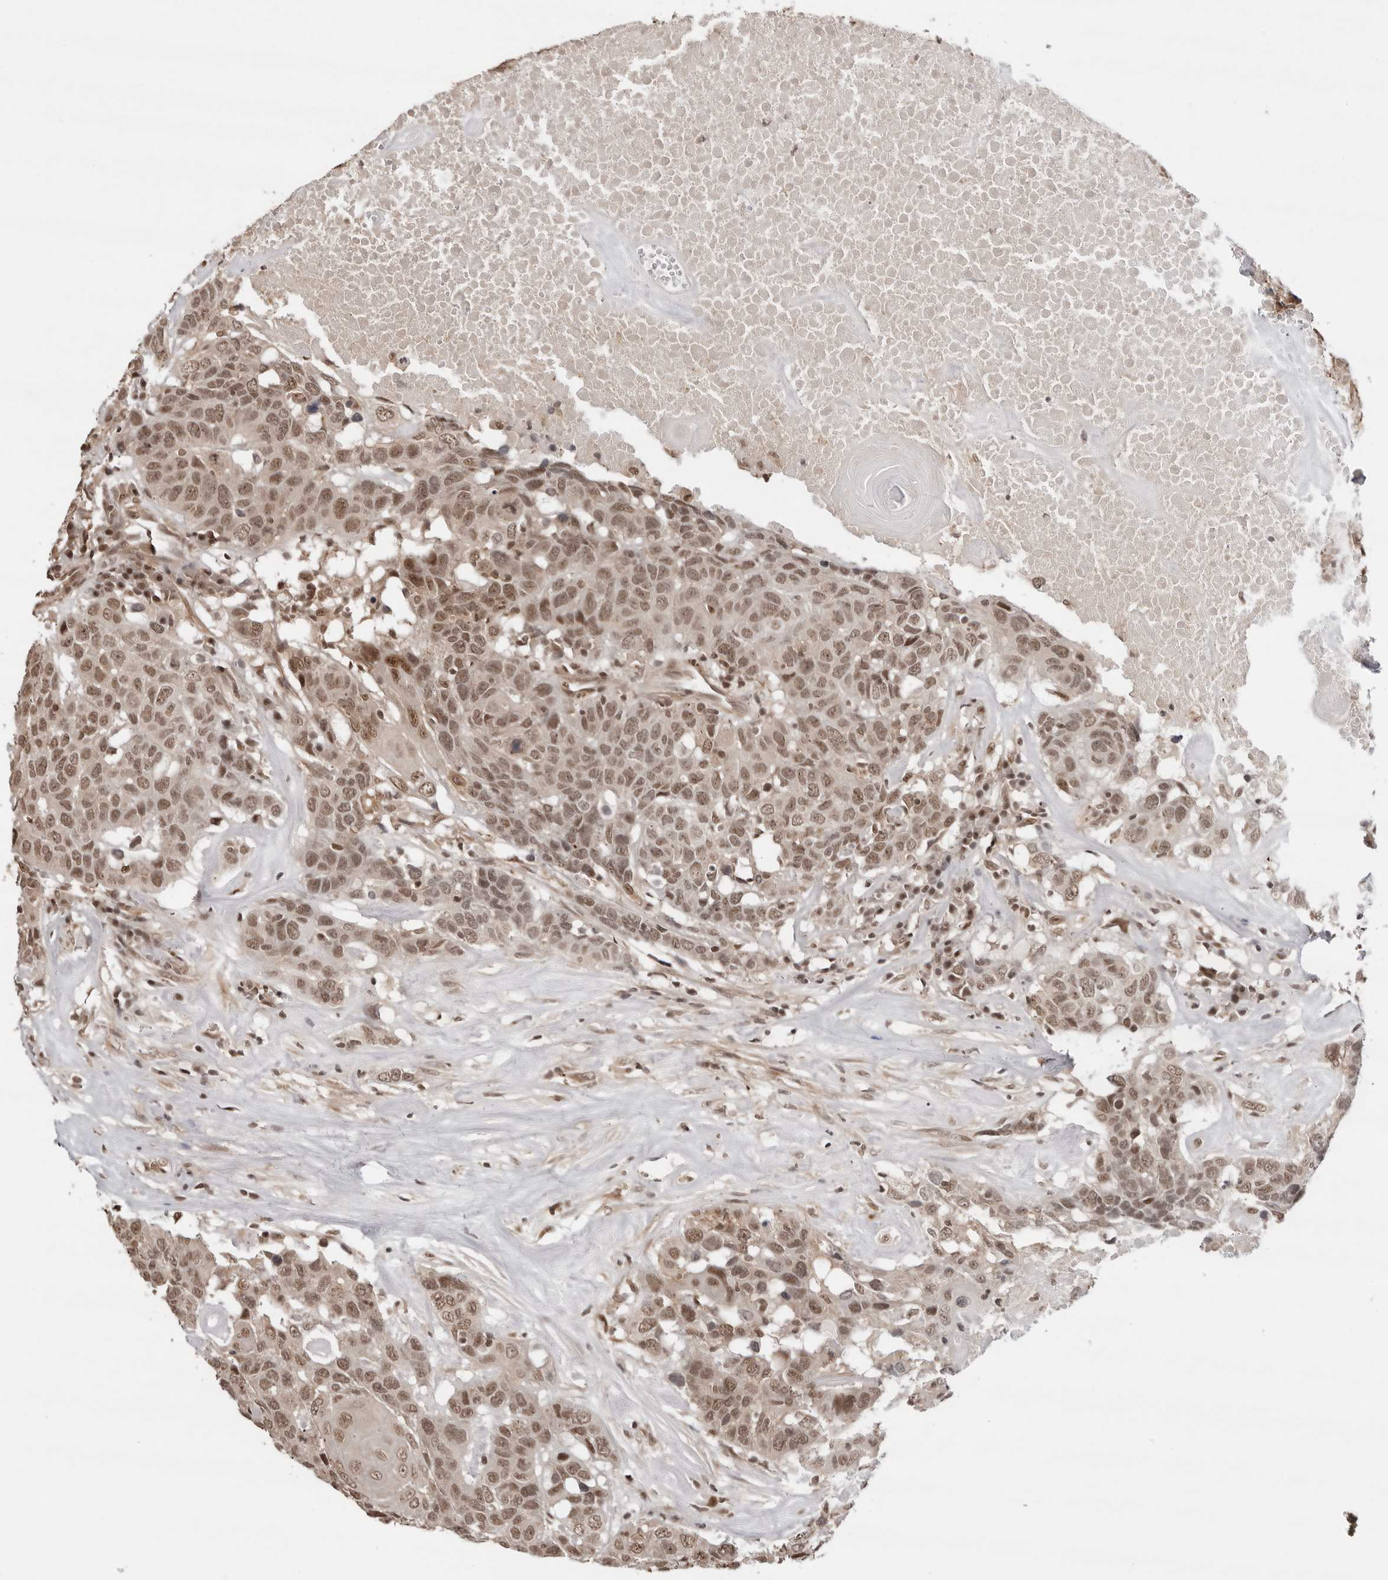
{"staining": {"intensity": "moderate", "quantity": ">75%", "location": "nuclear"}, "tissue": "head and neck cancer", "cell_type": "Tumor cells", "image_type": "cancer", "snomed": [{"axis": "morphology", "description": "Squamous cell carcinoma, NOS"}, {"axis": "topography", "description": "Head-Neck"}], "caption": "Immunohistochemical staining of human head and neck cancer (squamous cell carcinoma) displays medium levels of moderate nuclear expression in approximately >75% of tumor cells.", "gene": "SDE2", "patient": {"sex": "male", "age": 66}}